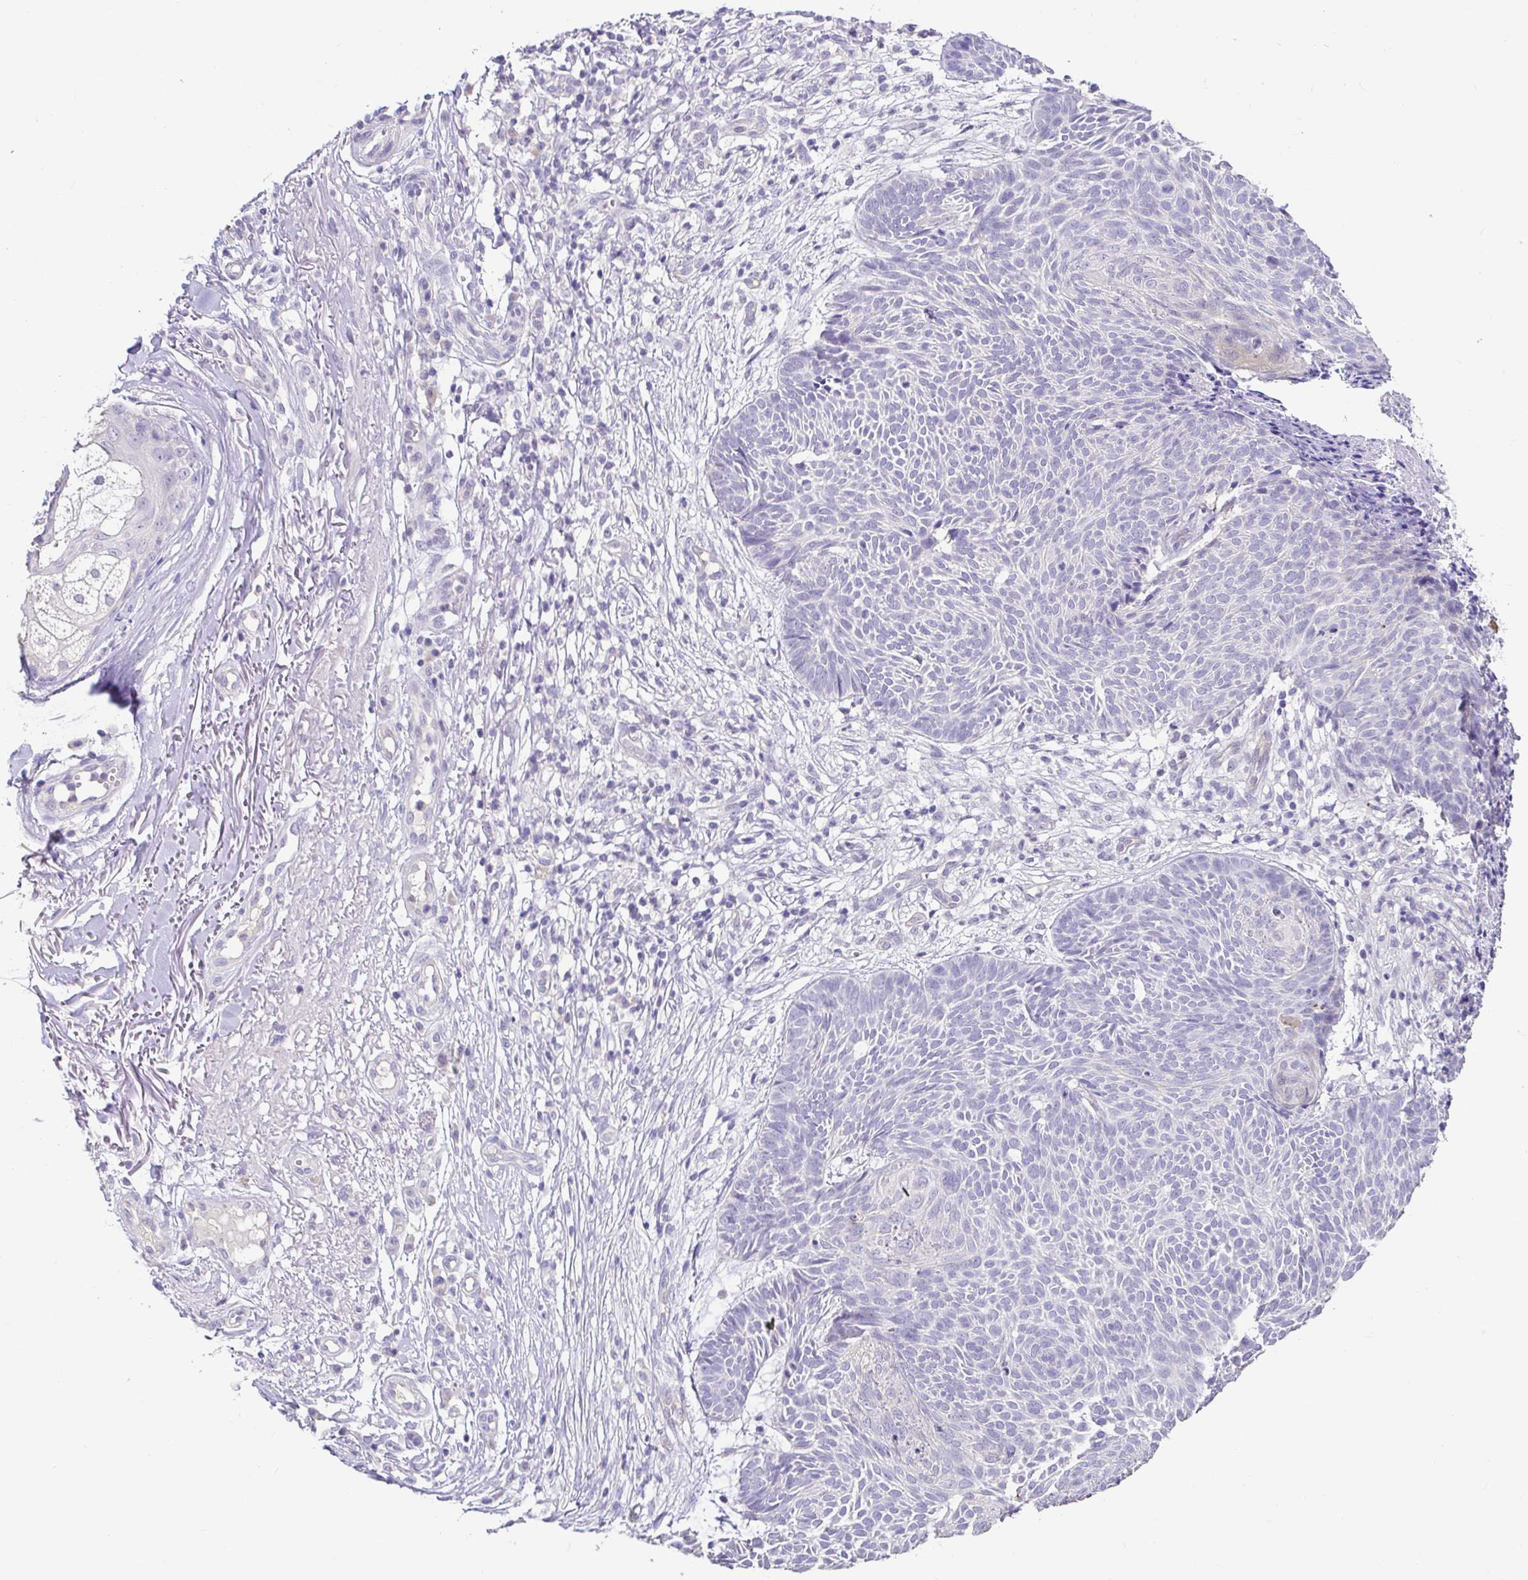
{"staining": {"intensity": "negative", "quantity": "none", "location": "none"}, "tissue": "skin cancer", "cell_type": "Tumor cells", "image_type": "cancer", "snomed": [{"axis": "morphology", "description": "Basal cell carcinoma"}, {"axis": "topography", "description": "Skin"}, {"axis": "topography", "description": "Skin of trunk"}], "caption": "Tumor cells show no significant protein positivity in basal cell carcinoma (skin).", "gene": "CDO1", "patient": {"sex": "male", "age": 74}}